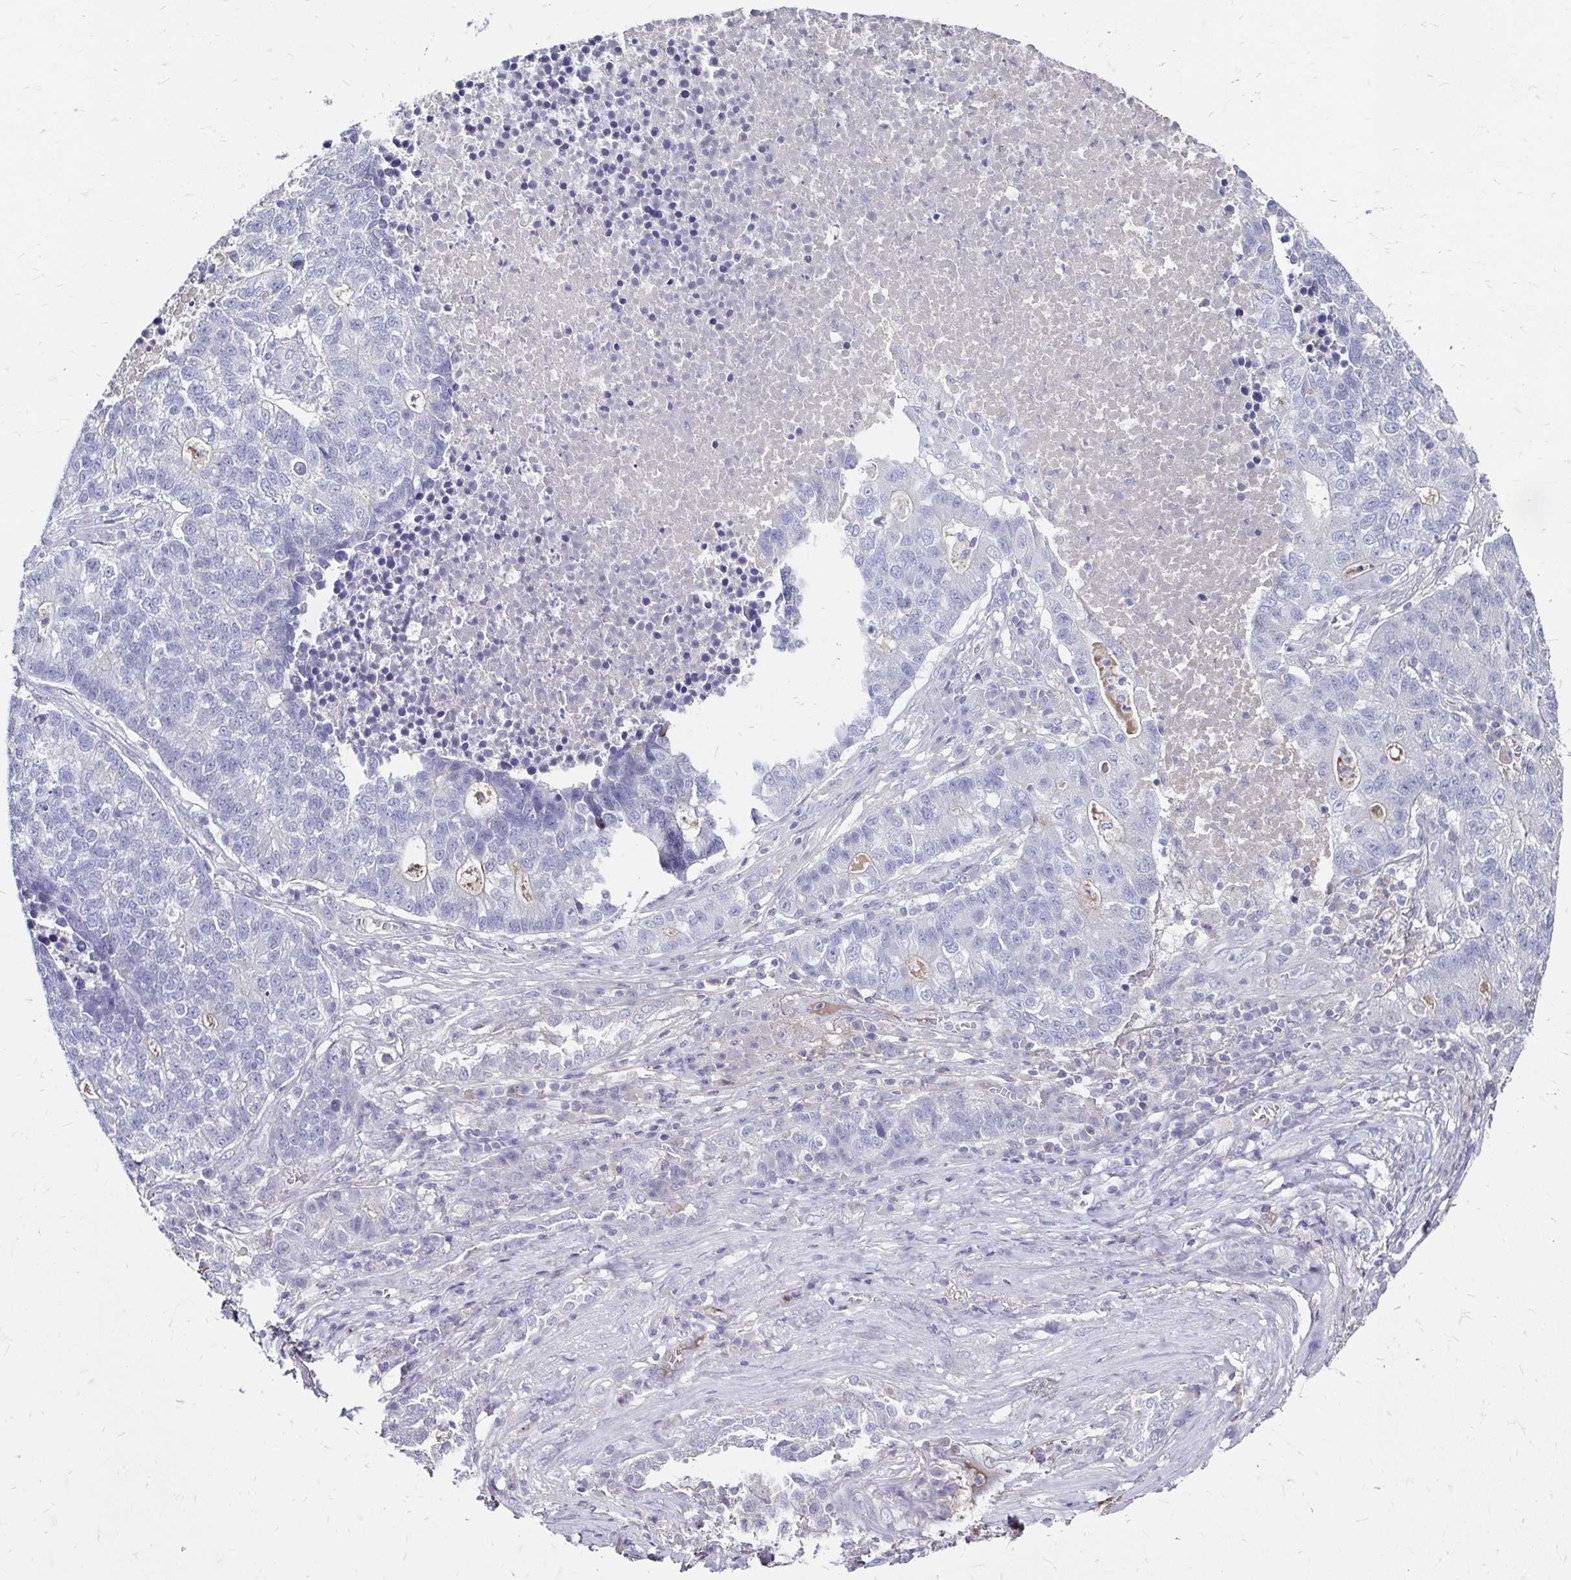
{"staining": {"intensity": "negative", "quantity": "none", "location": "none"}, "tissue": "lung cancer", "cell_type": "Tumor cells", "image_type": "cancer", "snomed": [{"axis": "morphology", "description": "Adenocarcinoma, NOS"}, {"axis": "topography", "description": "Lung"}], "caption": "Immunohistochemistry photomicrograph of neoplastic tissue: human adenocarcinoma (lung) stained with DAB shows no significant protein expression in tumor cells.", "gene": "SCG3", "patient": {"sex": "male", "age": 57}}